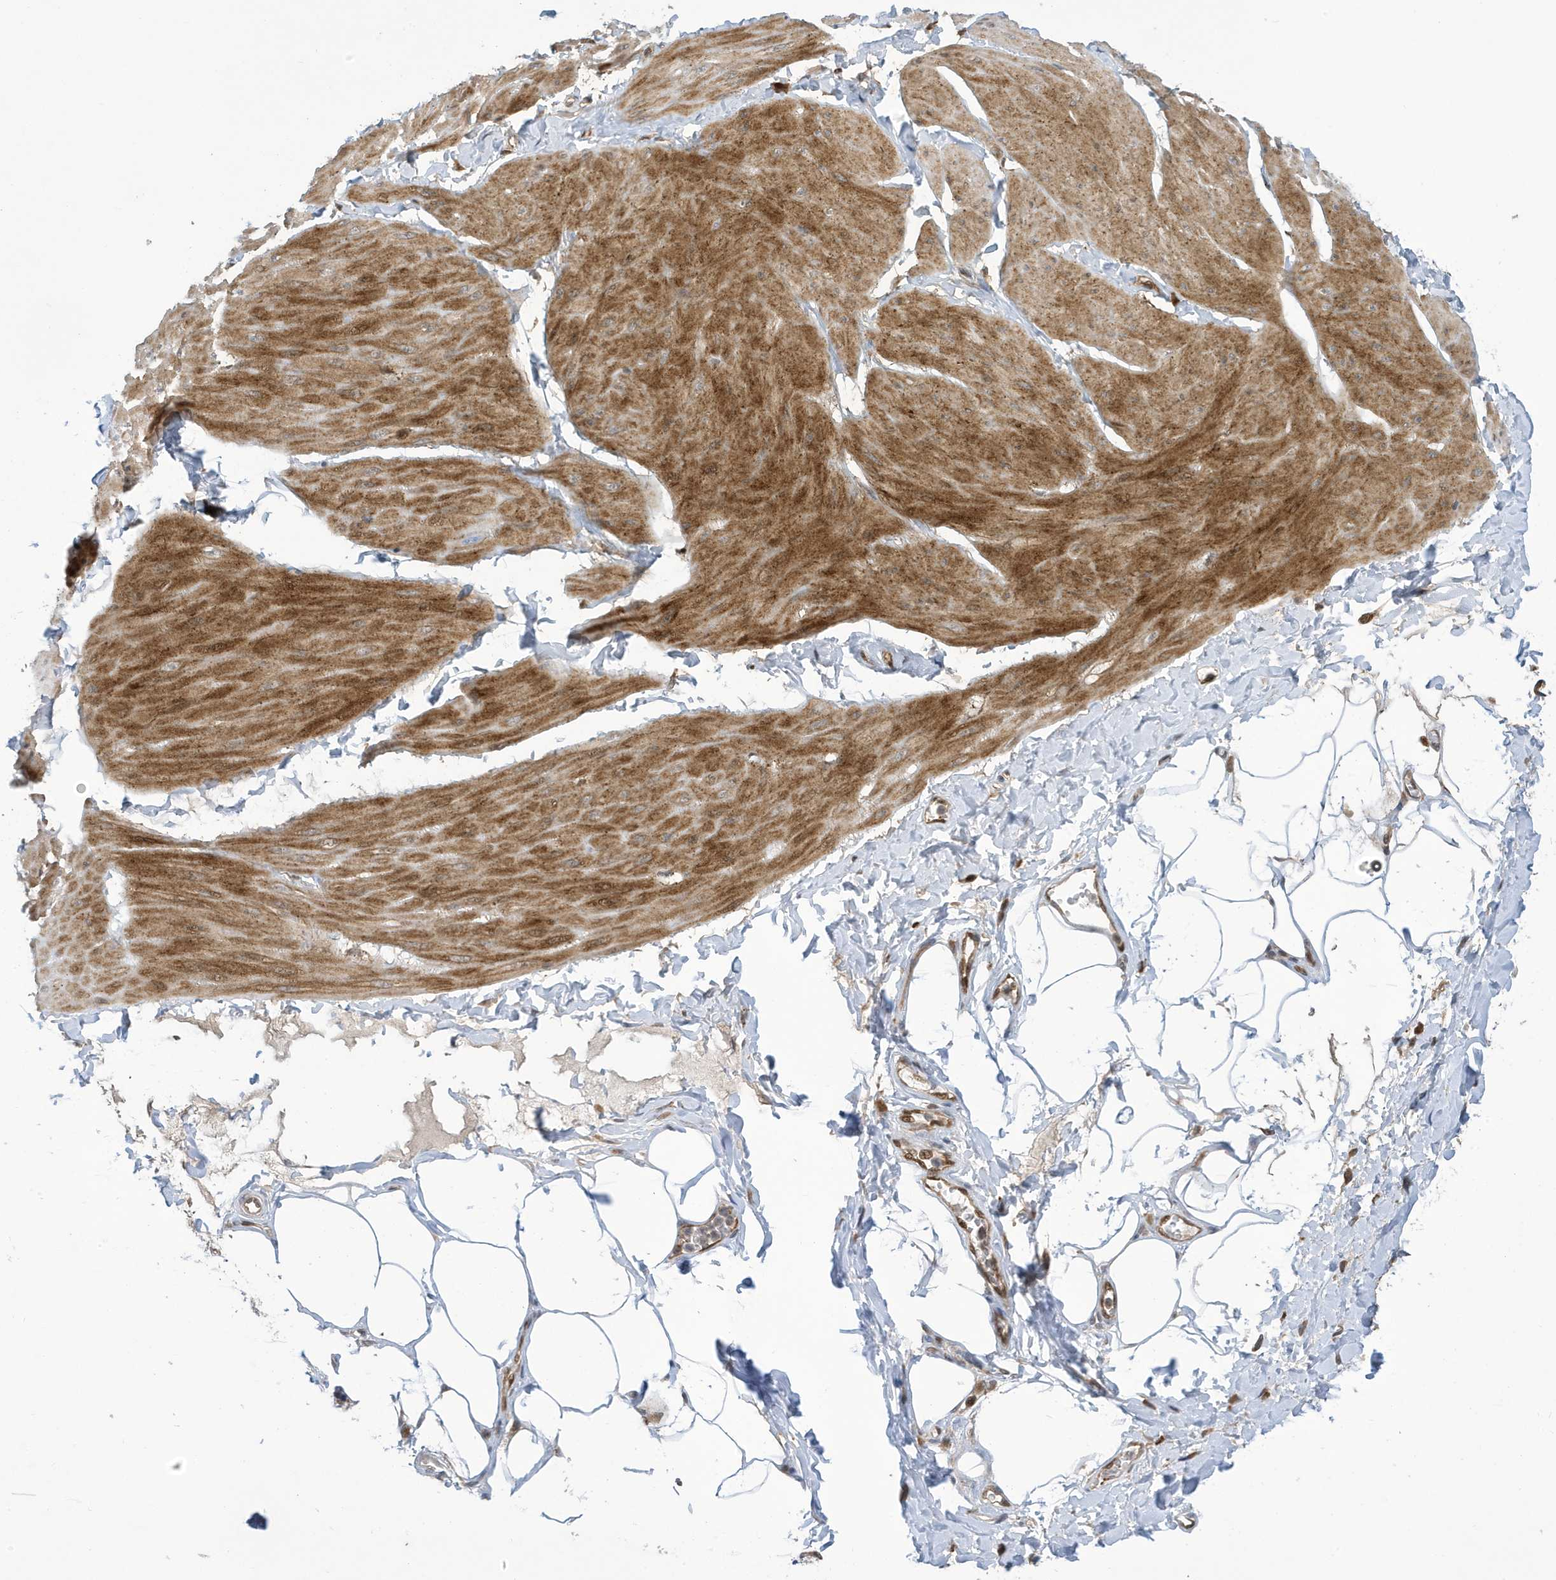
{"staining": {"intensity": "moderate", "quantity": ">75%", "location": "cytoplasmic/membranous"}, "tissue": "smooth muscle", "cell_type": "Smooth muscle cells", "image_type": "normal", "snomed": [{"axis": "morphology", "description": "Urothelial carcinoma, High grade"}, {"axis": "topography", "description": "Urinary bladder"}], "caption": "The immunohistochemical stain shows moderate cytoplasmic/membranous expression in smooth muscle cells of benign smooth muscle. The staining was performed using DAB (3,3'-diaminobenzidine) to visualize the protein expression in brown, while the nuclei were stained in blue with hematoxylin (Magnification: 20x).", "gene": "NCOA7", "patient": {"sex": "male", "age": 46}}